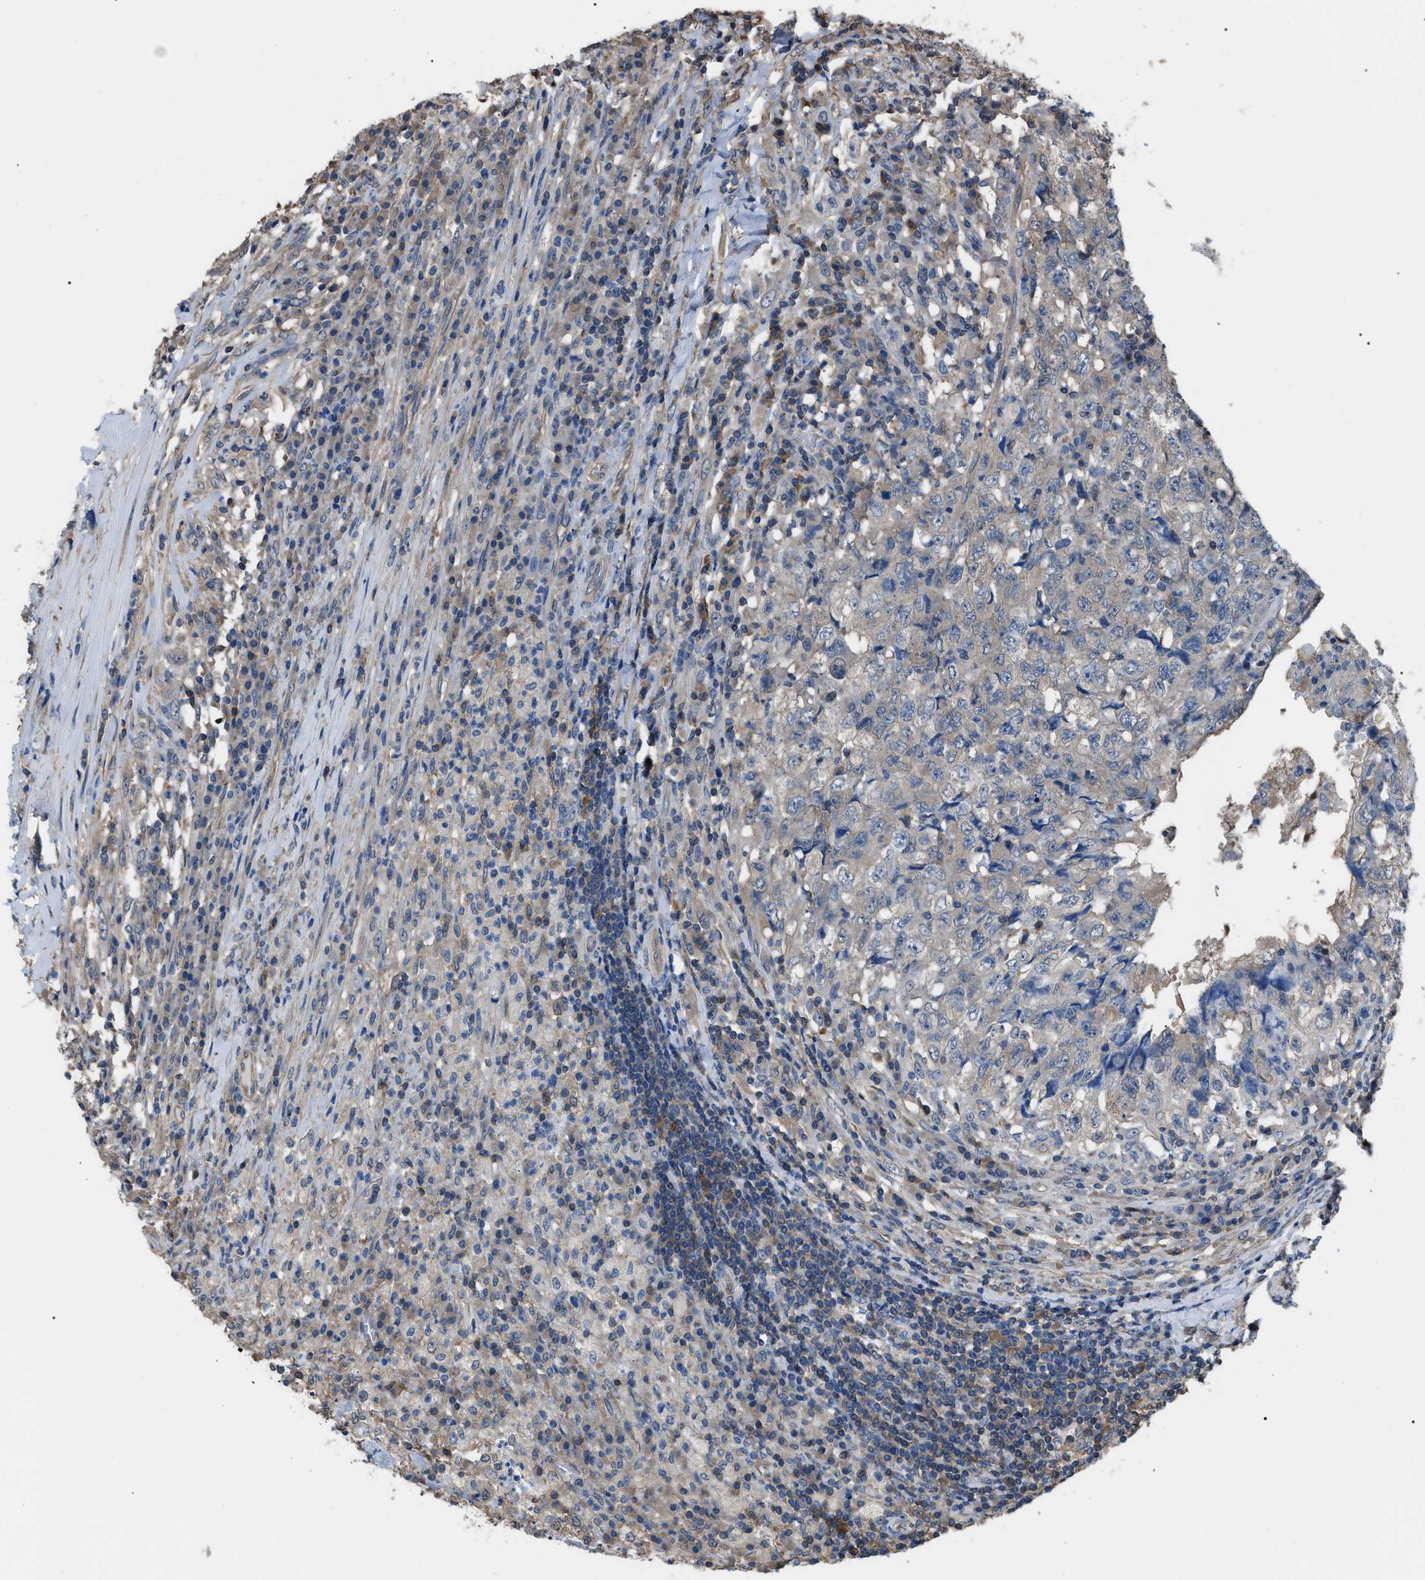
{"staining": {"intensity": "negative", "quantity": "none", "location": "none"}, "tissue": "testis cancer", "cell_type": "Tumor cells", "image_type": "cancer", "snomed": [{"axis": "morphology", "description": "Necrosis, NOS"}, {"axis": "morphology", "description": "Carcinoma, Embryonal, NOS"}, {"axis": "topography", "description": "Testis"}], "caption": "IHC photomicrograph of neoplastic tissue: human embryonal carcinoma (testis) stained with DAB demonstrates no significant protein expression in tumor cells.", "gene": "PDCD5", "patient": {"sex": "male", "age": 19}}